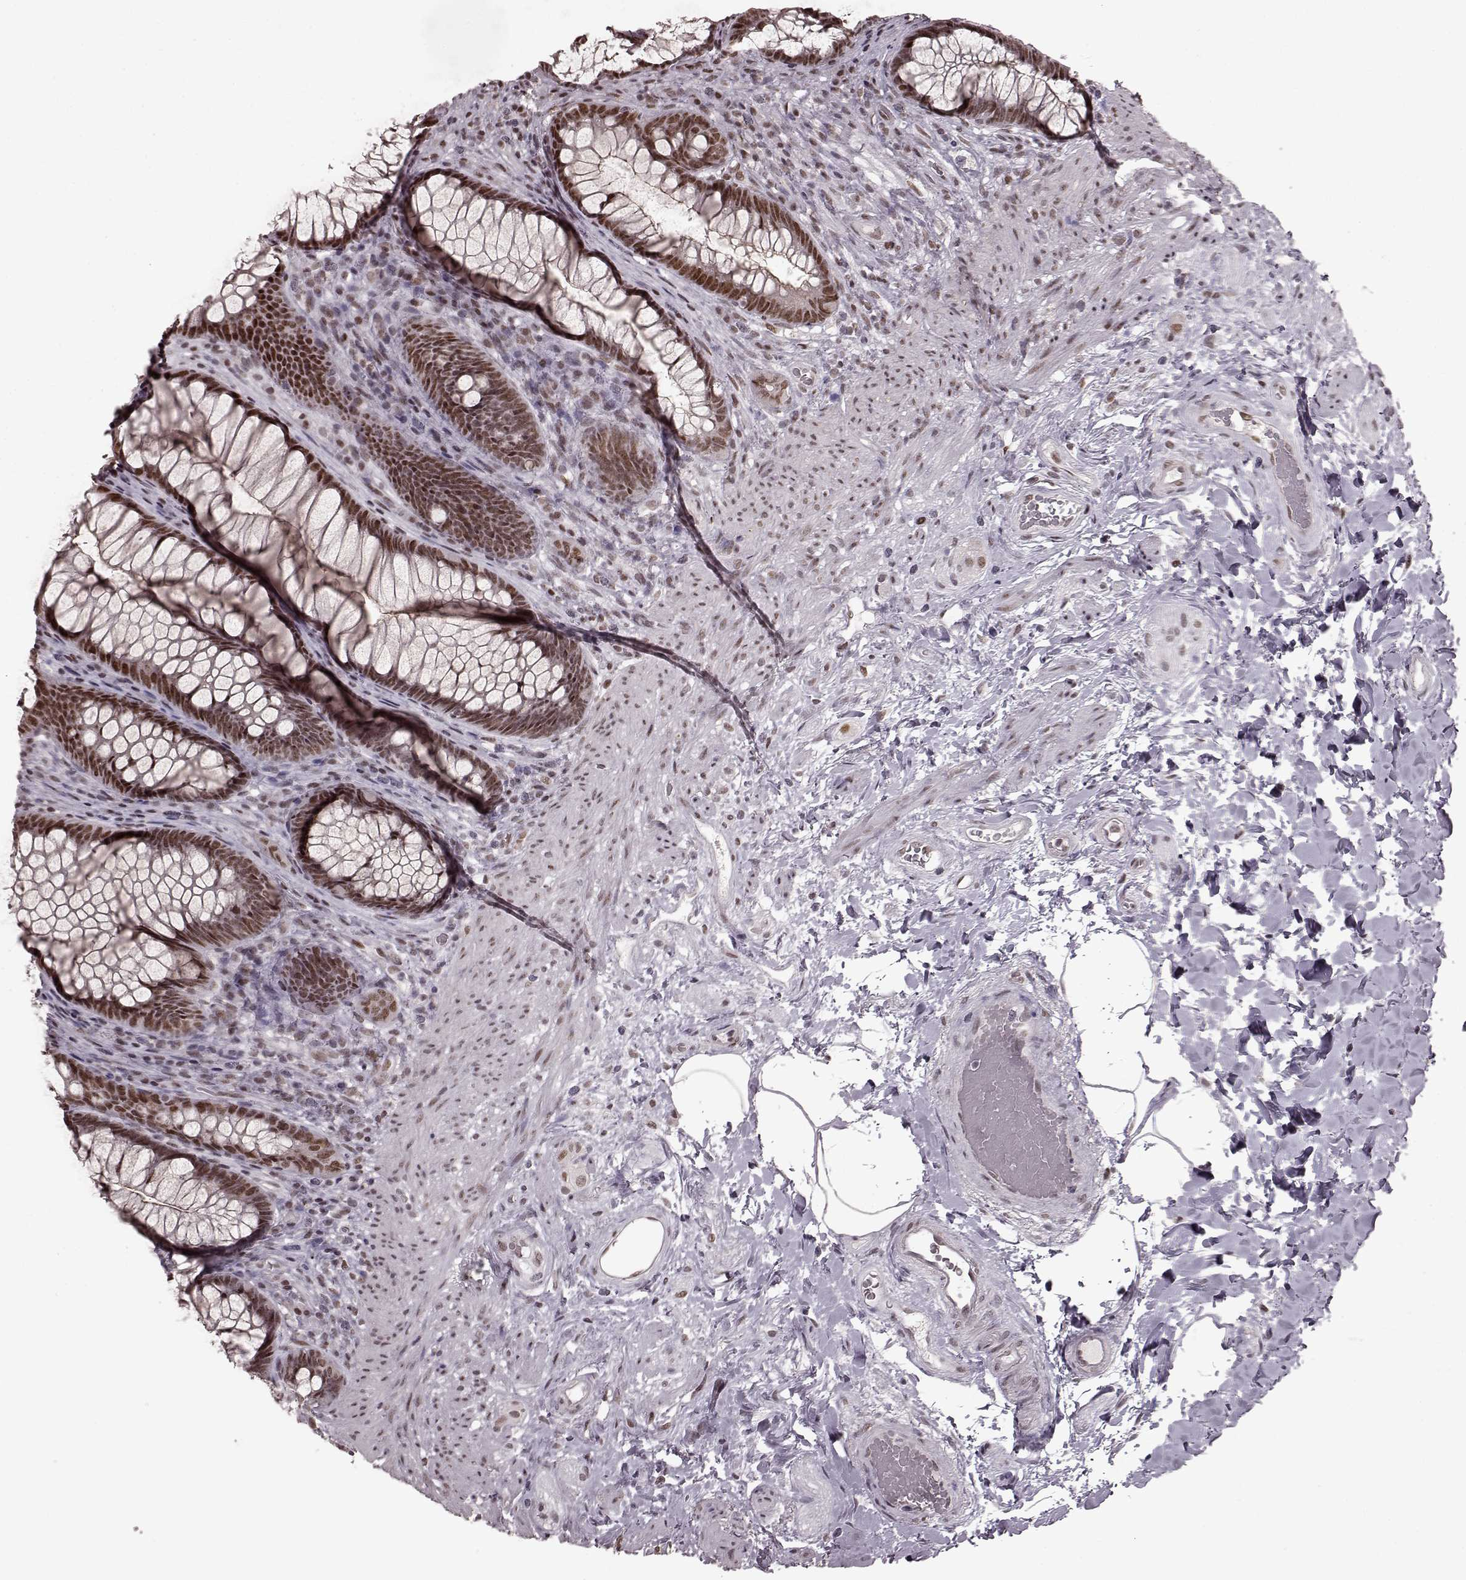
{"staining": {"intensity": "strong", "quantity": ">75%", "location": "nuclear"}, "tissue": "rectum", "cell_type": "Glandular cells", "image_type": "normal", "snomed": [{"axis": "morphology", "description": "Normal tissue, NOS"}, {"axis": "topography", "description": "Smooth muscle"}, {"axis": "topography", "description": "Rectum"}], "caption": "Immunohistochemistry image of benign rectum: rectum stained using immunohistochemistry shows high levels of strong protein expression localized specifically in the nuclear of glandular cells, appearing as a nuclear brown color.", "gene": "NR2C1", "patient": {"sex": "male", "age": 53}}